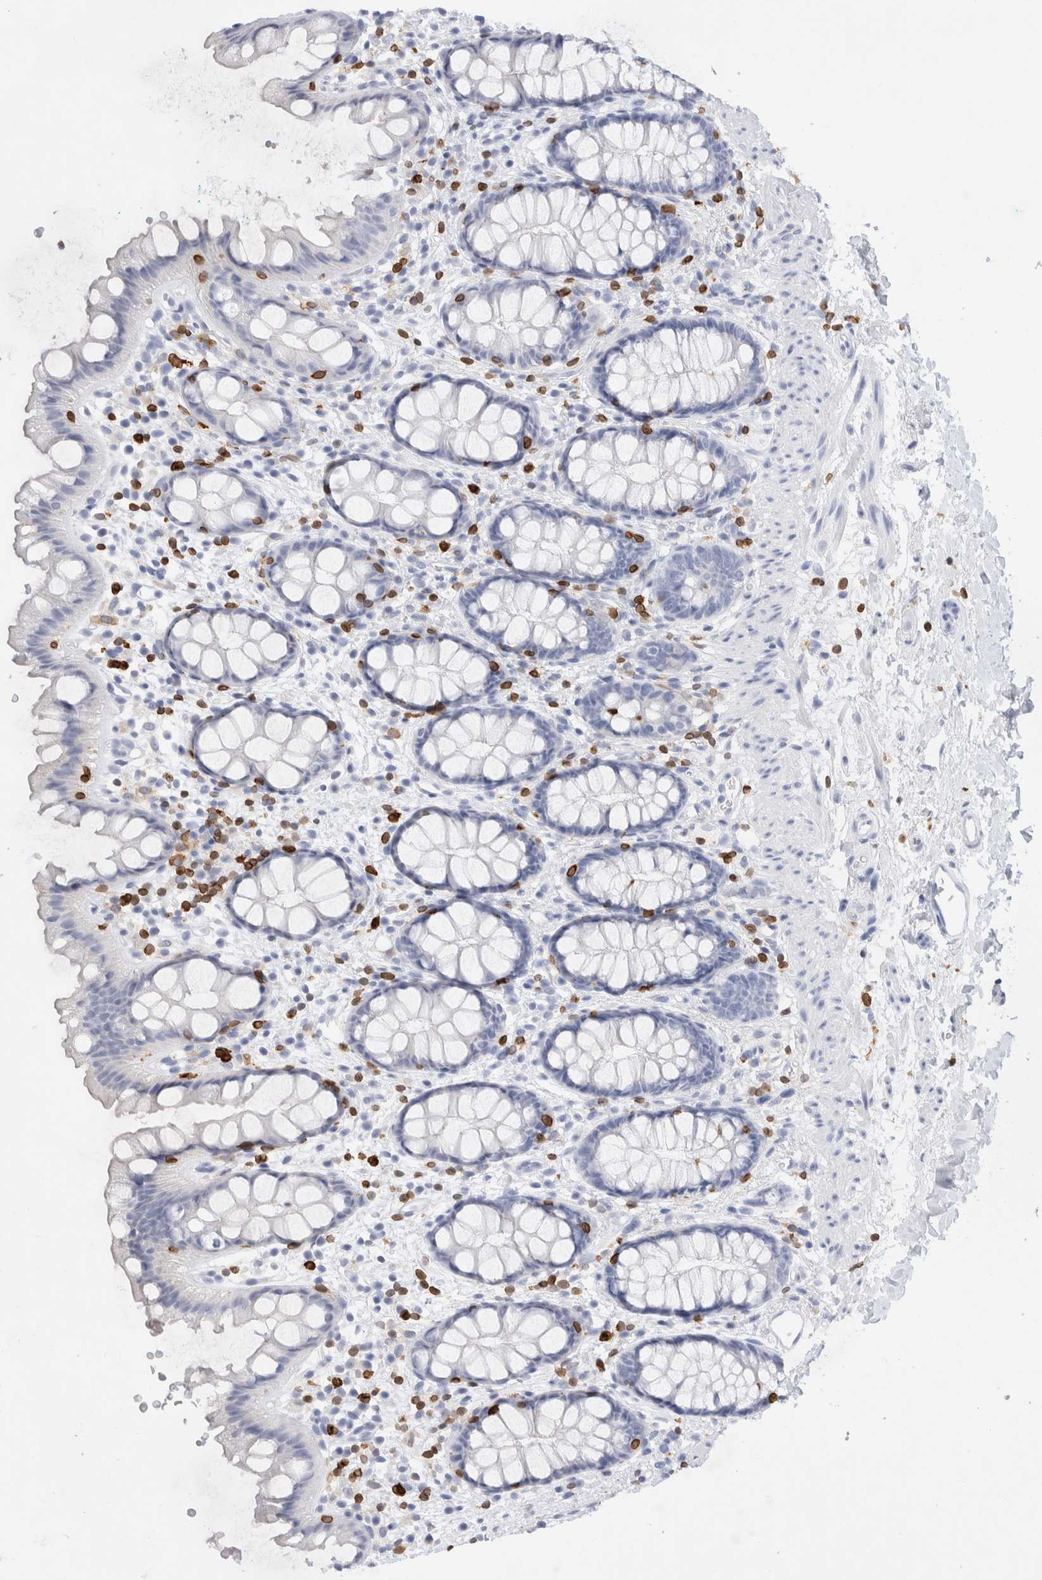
{"staining": {"intensity": "negative", "quantity": "none", "location": "none"}, "tissue": "rectum", "cell_type": "Glandular cells", "image_type": "normal", "snomed": [{"axis": "morphology", "description": "Normal tissue, NOS"}, {"axis": "topography", "description": "Rectum"}], "caption": "Immunohistochemistry (IHC) of normal human rectum displays no staining in glandular cells.", "gene": "ALOX5AP", "patient": {"sex": "female", "age": 65}}